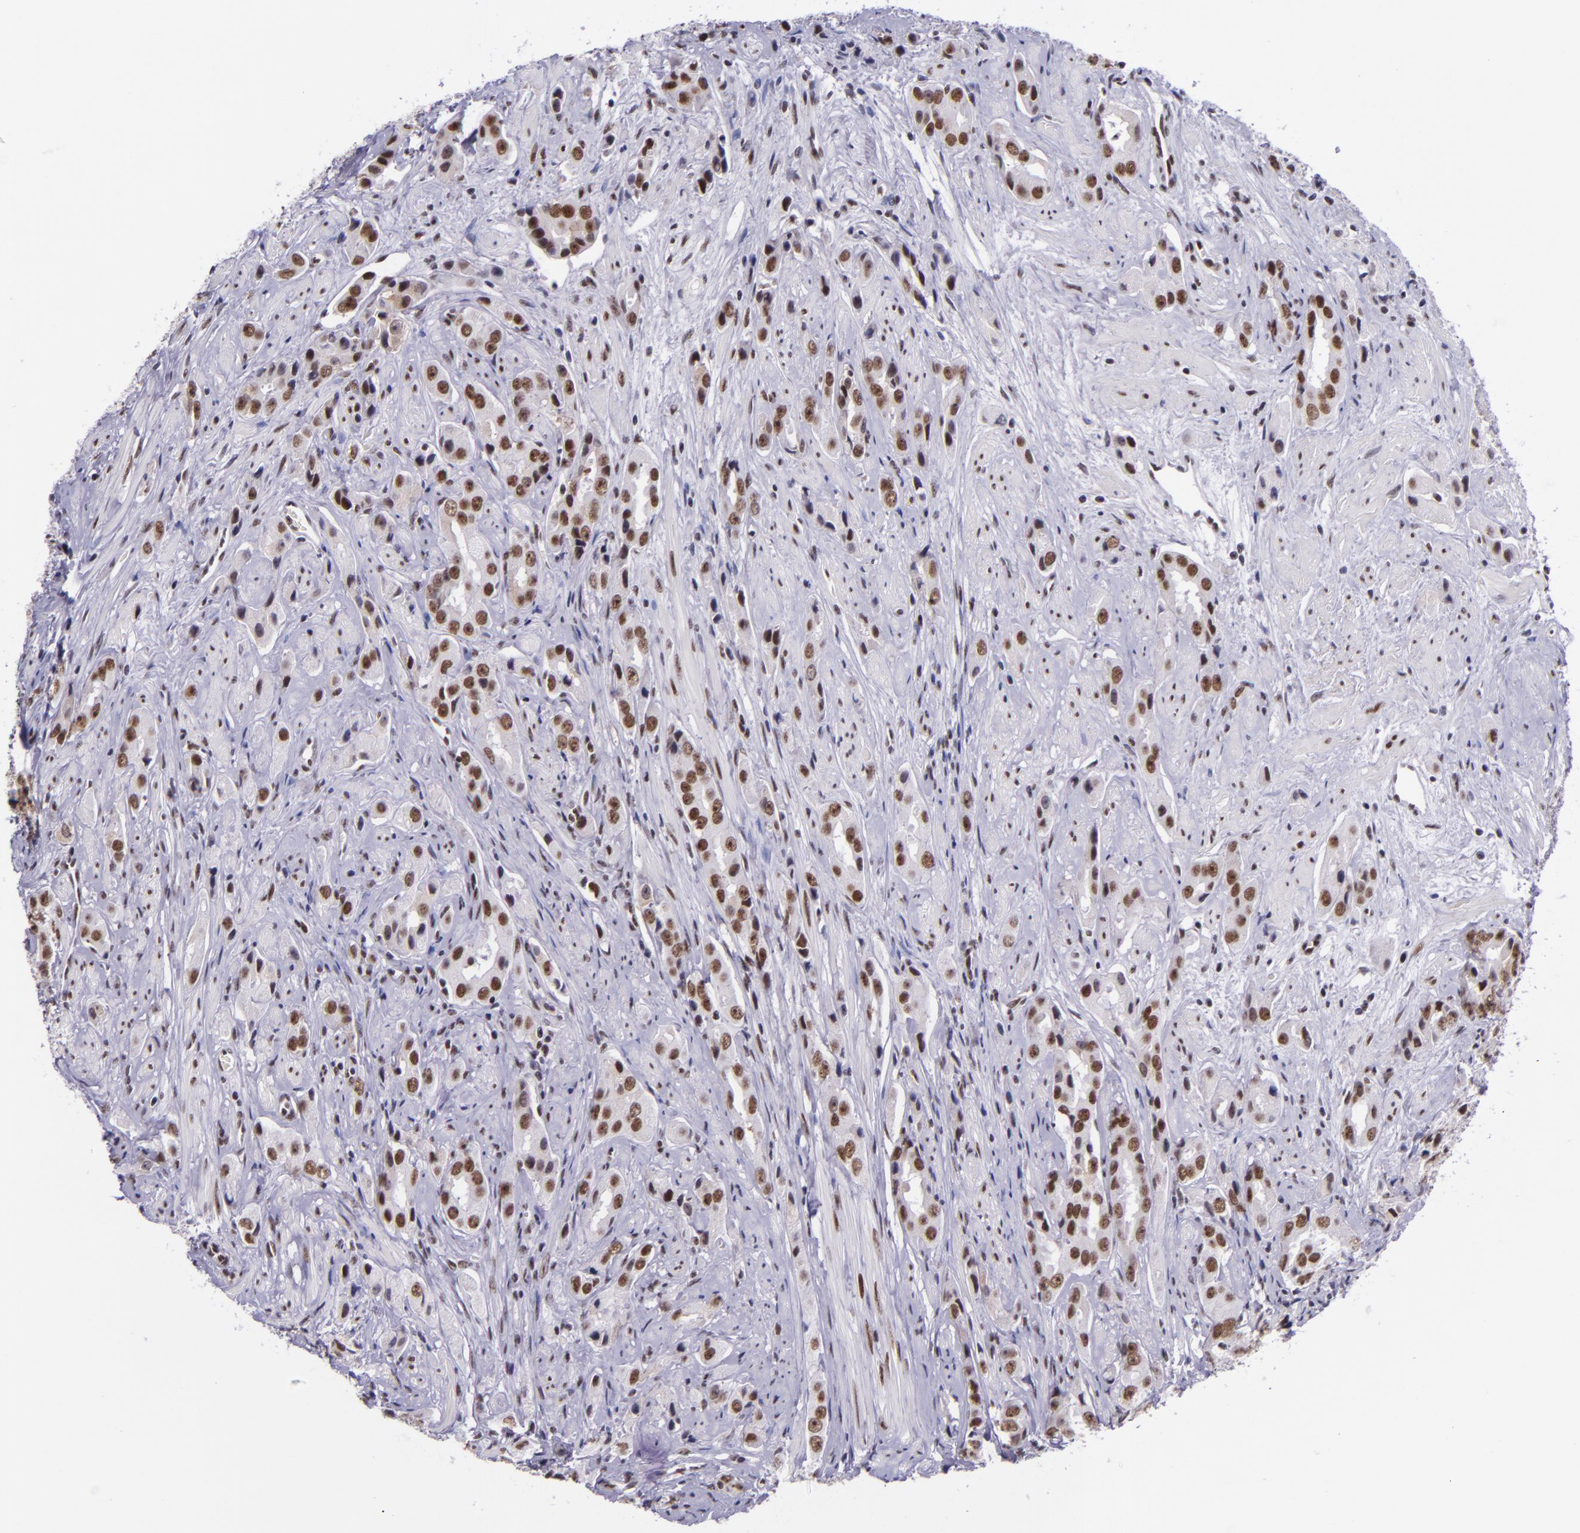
{"staining": {"intensity": "moderate", "quantity": ">75%", "location": "nuclear"}, "tissue": "prostate cancer", "cell_type": "Tumor cells", "image_type": "cancer", "snomed": [{"axis": "morphology", "description": "Adenocarcinoma, Medium grade"}, {"axis": "topography", "description": "Prostate"}], "caption": "Human prostate cancer stained with a protein marker displays moderate staining in tumor cells.", "gene": "GPKOW", "patient": {"sex": "male", "age": 53}}